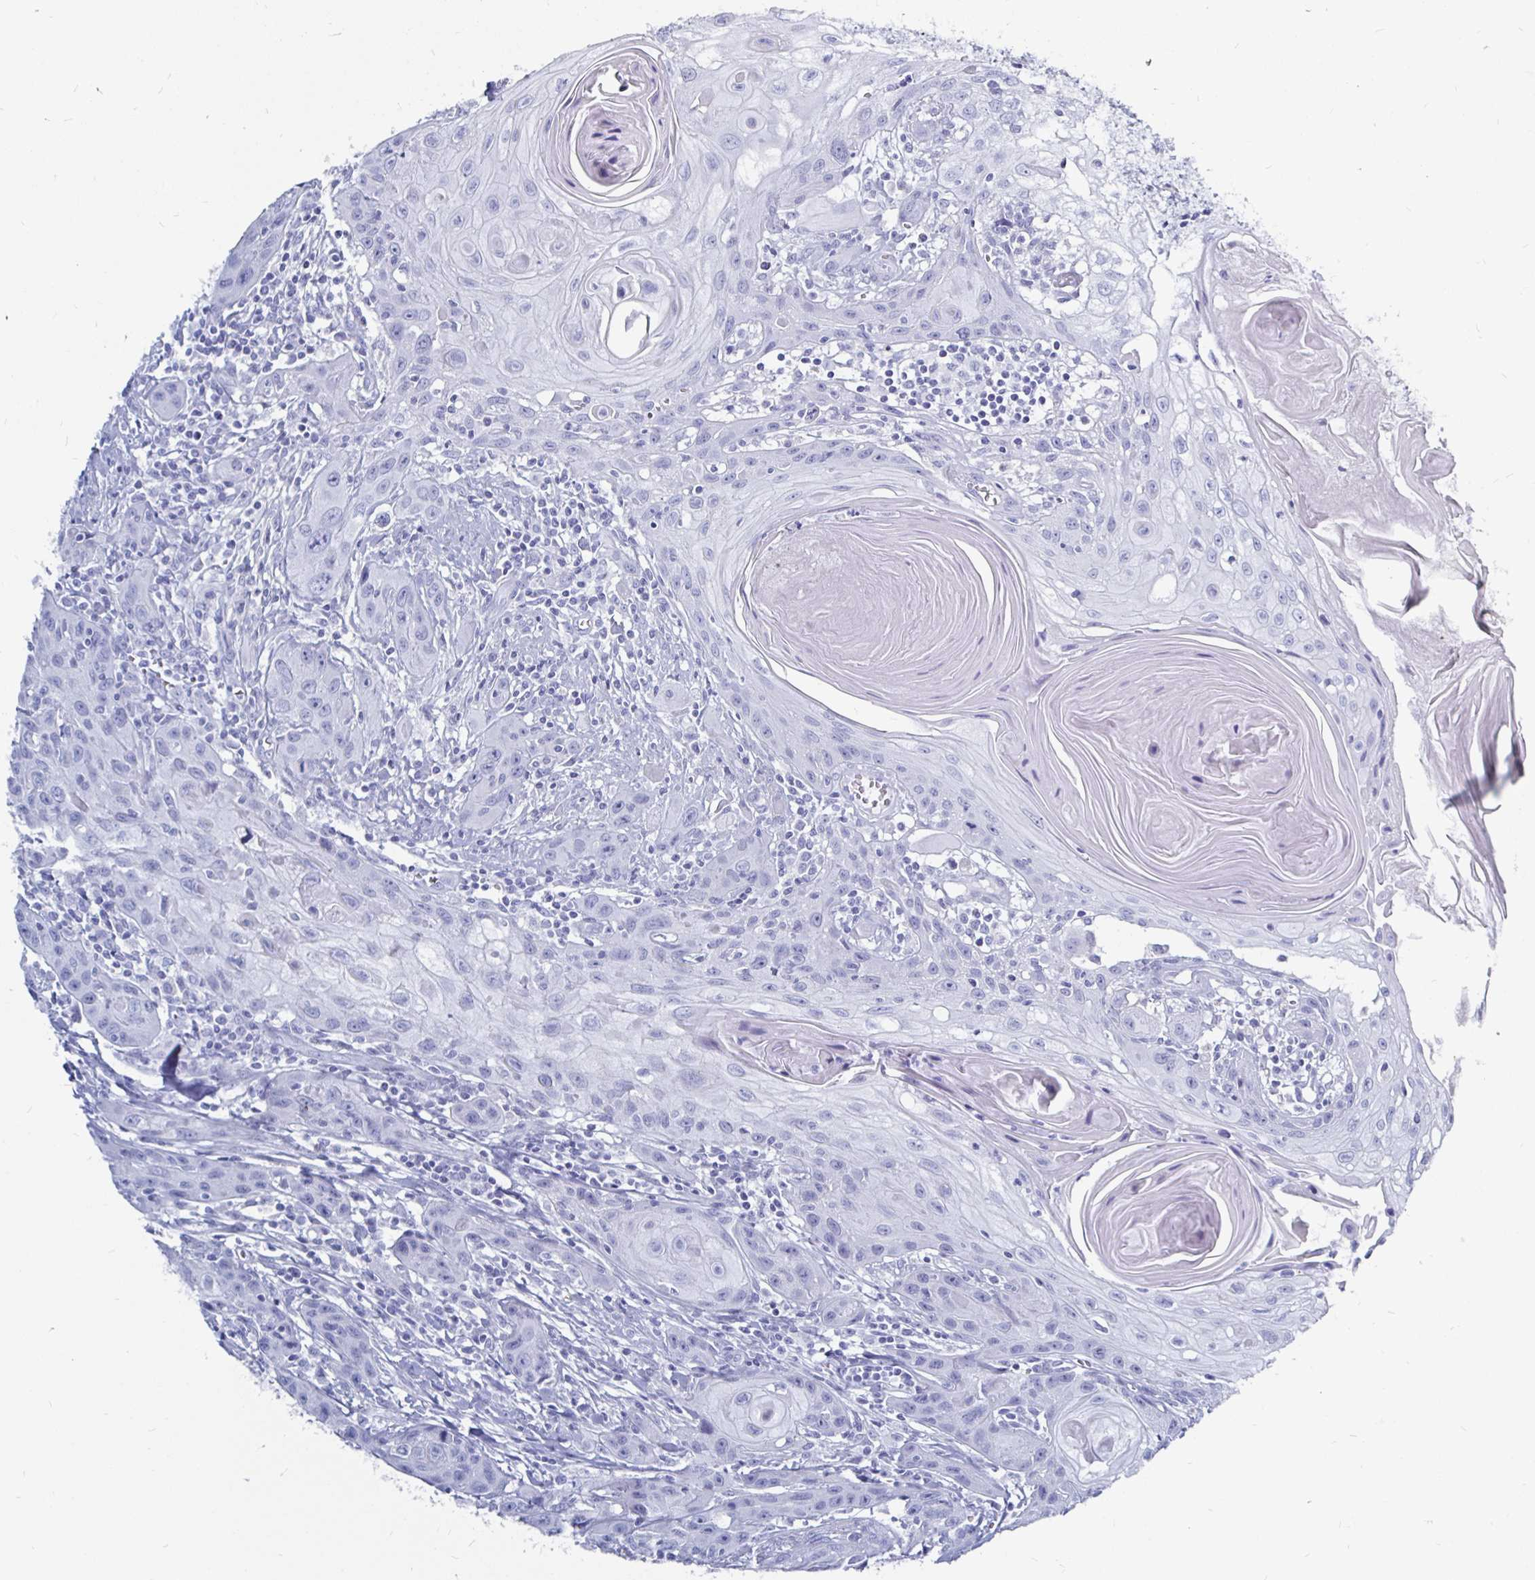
{"staining": {"intensity": "negative", "quantity": "none", "location": "none"}, "tissue": "head and neck cancer", "cell_type": "Tumor cells", "image_type": "cancer", "snomed": [{"axis": "morphology", "description": "Squamous cell carcinoma, NOS"}, {"axis": "topography", "description": "Oral tissue"}, {"axis": "topography", "description": "Head-Neck"}], "caption": "Immunohistochemical staining of squamous cell carcinoma (head and neck) shows no significant staining in tumor cells.", "gene": "LUZP4", "patient": {"sex": "male", "age": 58}}